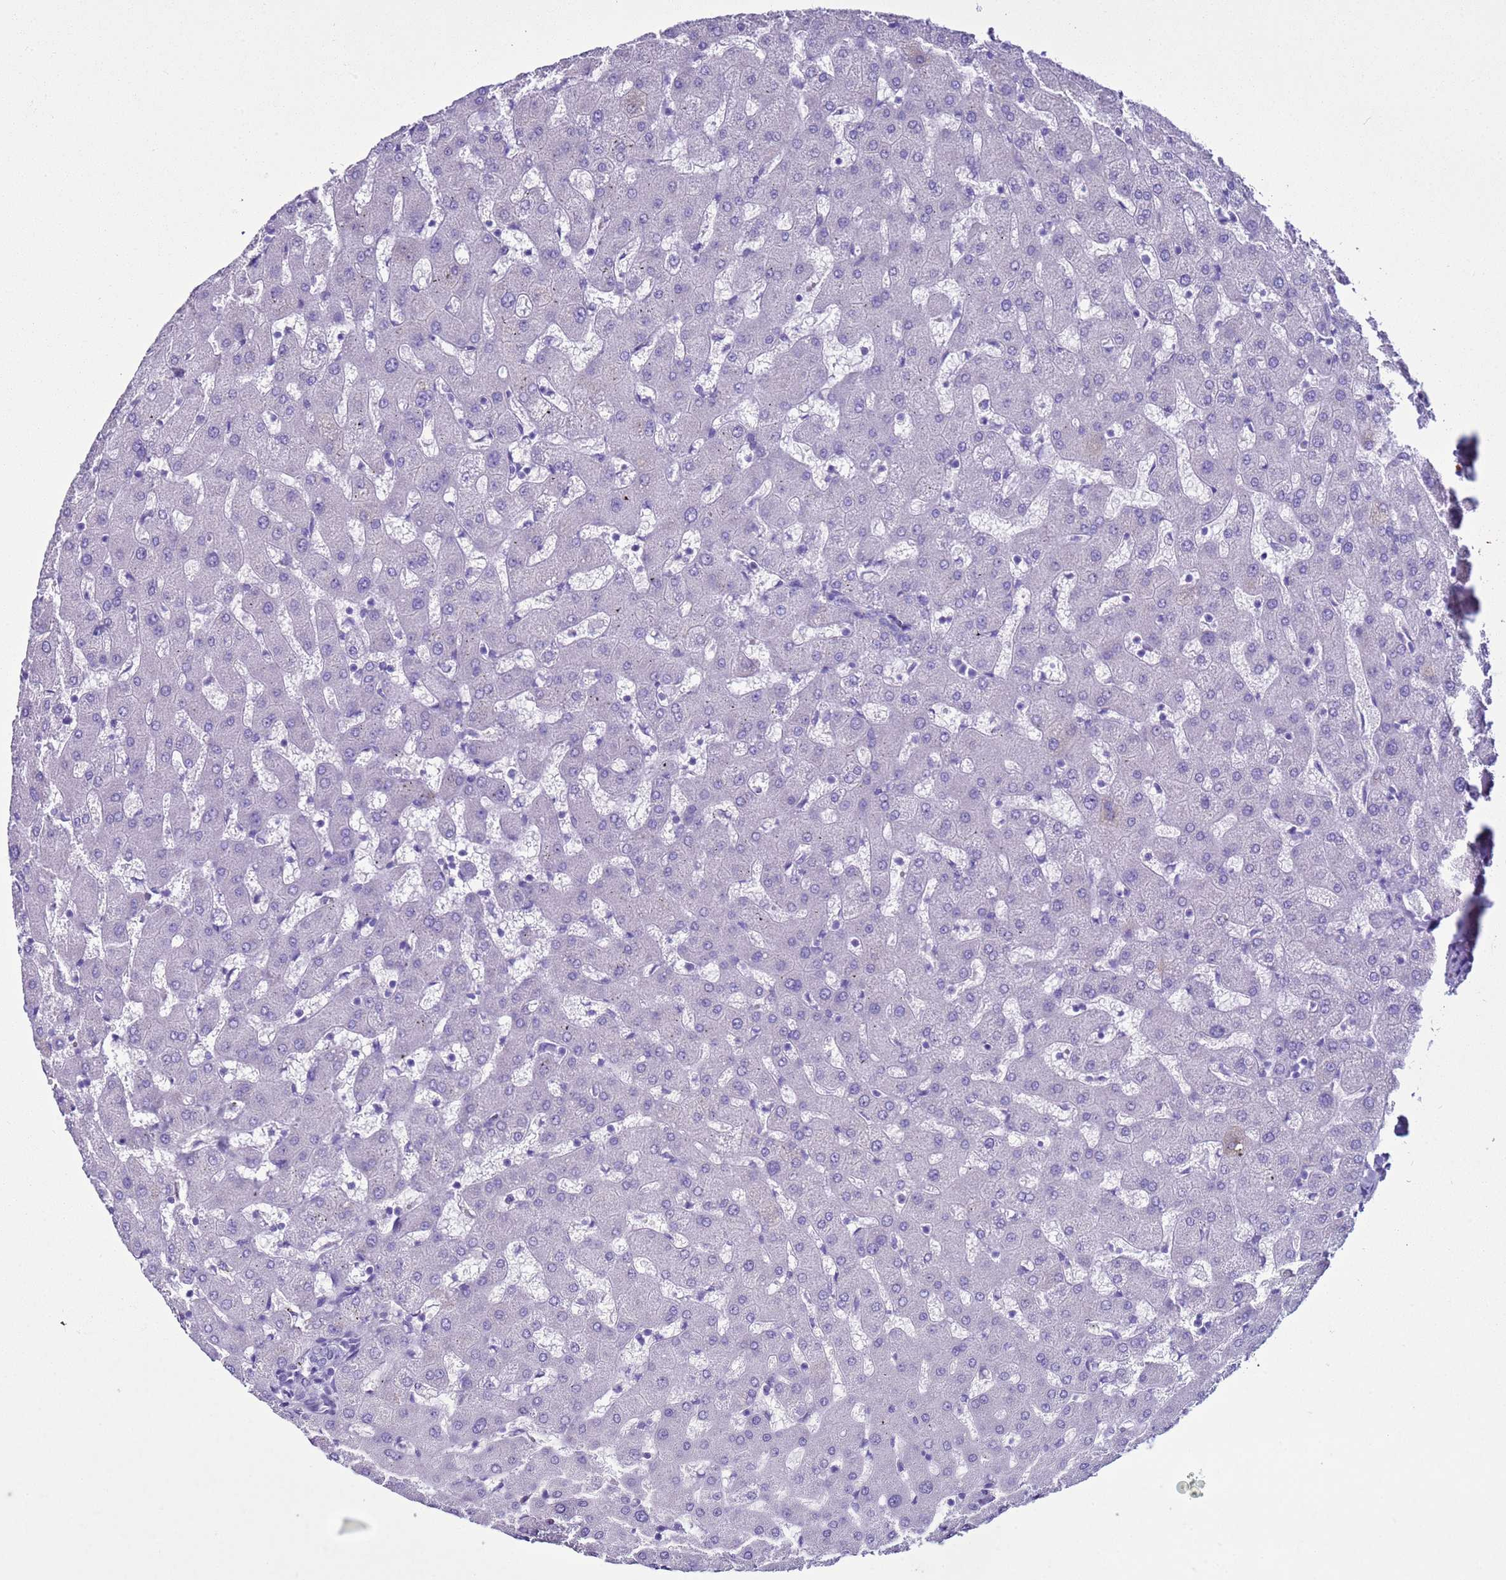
{"staining": {"intensity": "negative", "quantity": "none", "location": "none"}, "tissue": "liver", "cell_type": "Cholangiocytes", "image_type": "normal", "snomed": [{"axis": "morphology", "description": "Normal tissue, NOS"}, {"axis": "topography", "description": "Liver"}], "caption": "An immunohistochemistry (IHC) micrograph of benign liver is shown. There is no staining in cholangiocytes of liver.", "gene": "LCMT1", "patient": {"sex": "female", "age": 63}}